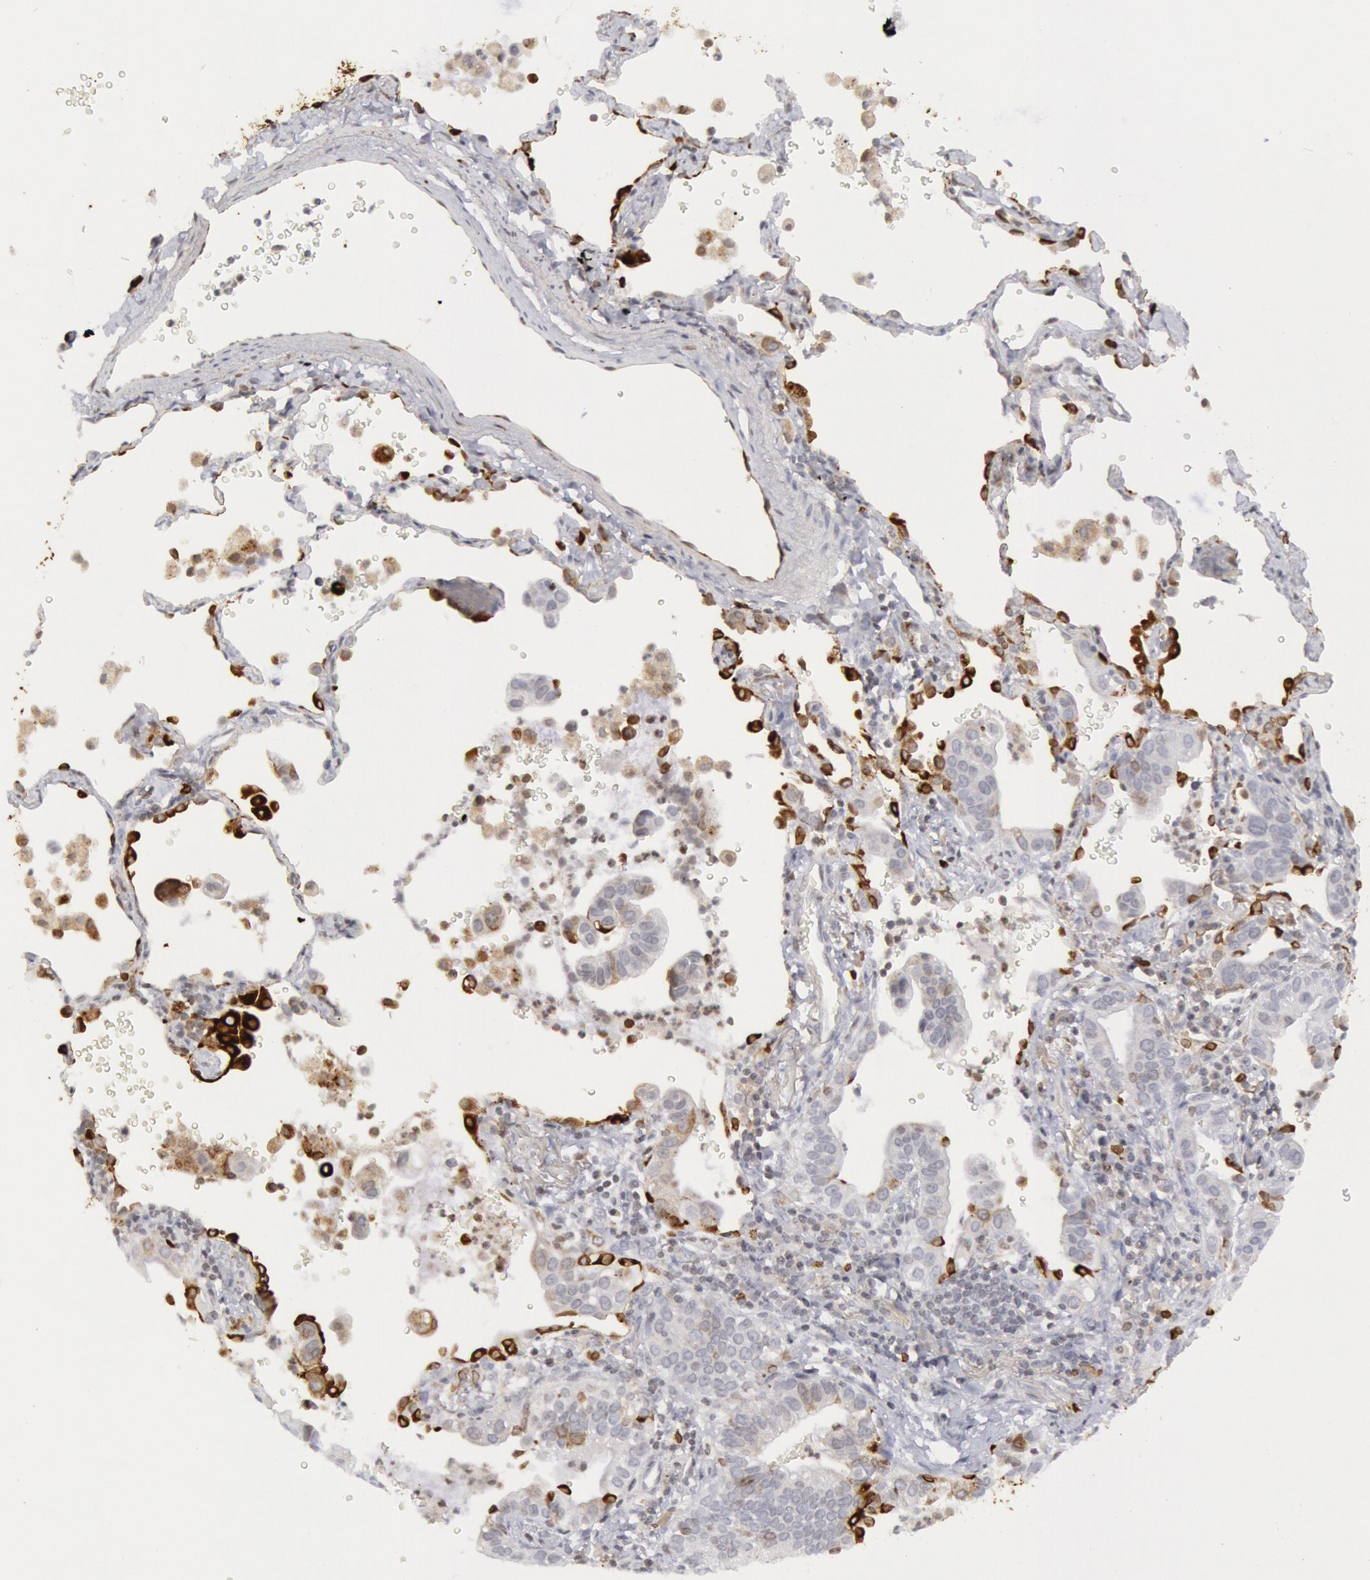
{"staining": {"intensity": "moderate", "quantity": "<25%", "location": "cytoplasmic/membranous"}, "tissue": "lung cancer", "cell_type": "Tumor cells", "image_type": "cancer", "snomed": [{"axis": "morphology", "description": "Adenocarcinoma, NOS"}, {"axis": "topography", "description": "Lung"}], "caption": "Lung cancer (adenocarcinoma) stained with immunohistochemistry (IHC) shows moderate cytoplasmic/membranous staining in approximately <25% of tumor cells. The staining was performed using DAB (3,3'-diaminobenzidine), with brown indicating positive protein expression. Nuclei are stained blue with hematoxylin.", "gene": "PTGS2", "patient": {"sex": "female", "age": 50}}